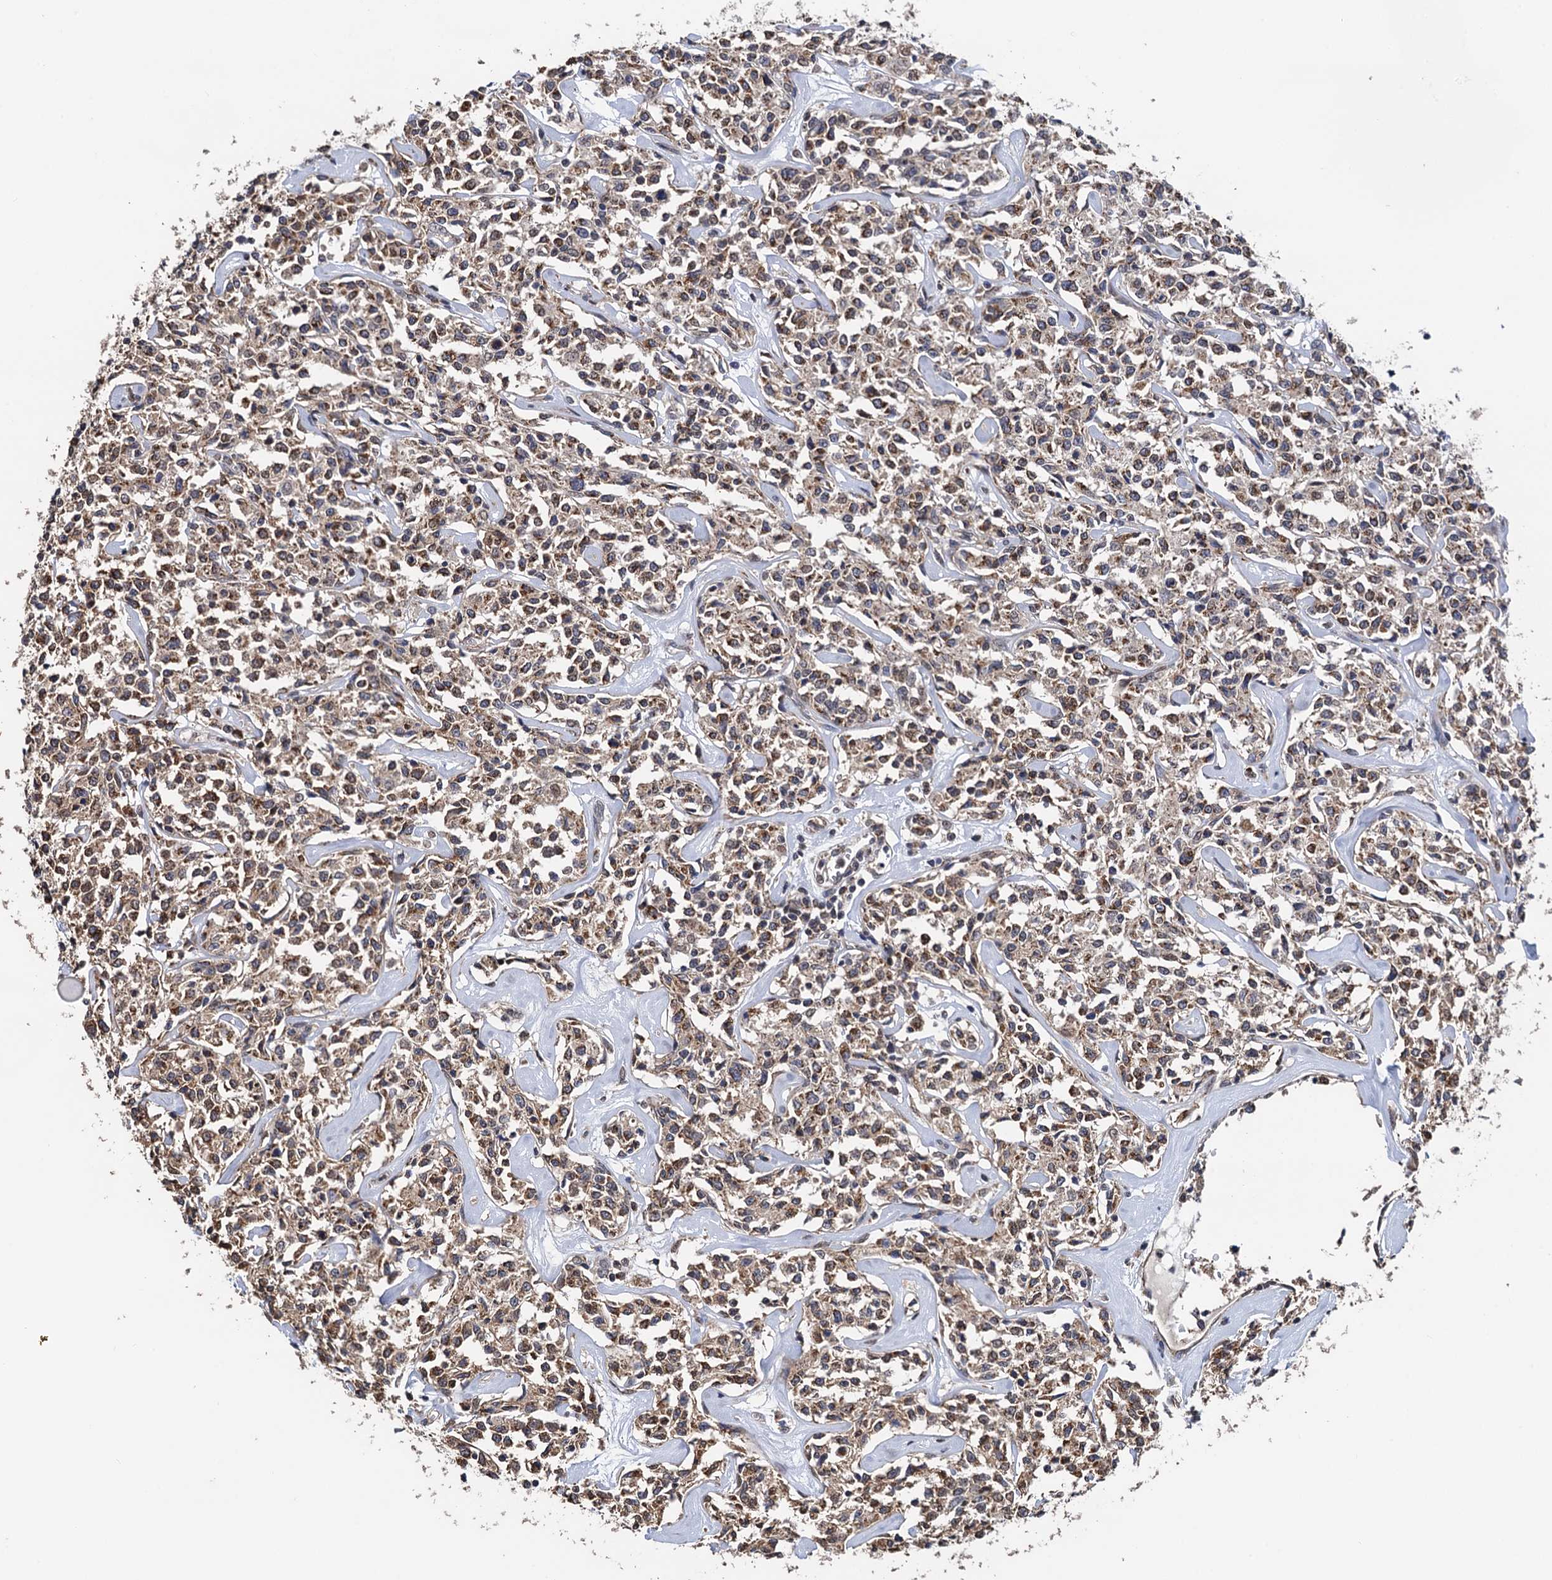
{"staining": {"intensity": "moderate", "quantity": ">75%", "location": "cytoplasmic/membranous"}, "tissue": "lymphoma", "cell_type": "Tumor cells", "image_type": "cancer", "snomed": [{"axis": "morphology", "description": "Malignant lymphoma, non-Hodgkin's type, Low grade"}, {"axis": "topography", "description": "Small intestine"}], "caption": "Lymphoma was stained to show a protein in brown. There is medium levels of moderate cytoplasmic/membranous positivity in approximately >75% of tumor cells. The protein is stained brown, and the nuclei are stained in blue (DAB (3,3'-diaminobenzidine) IHC with brightfield microscopy, high magnification).", "gene": "PTCD3", "patient": {"sex": "female", "age": 59}}